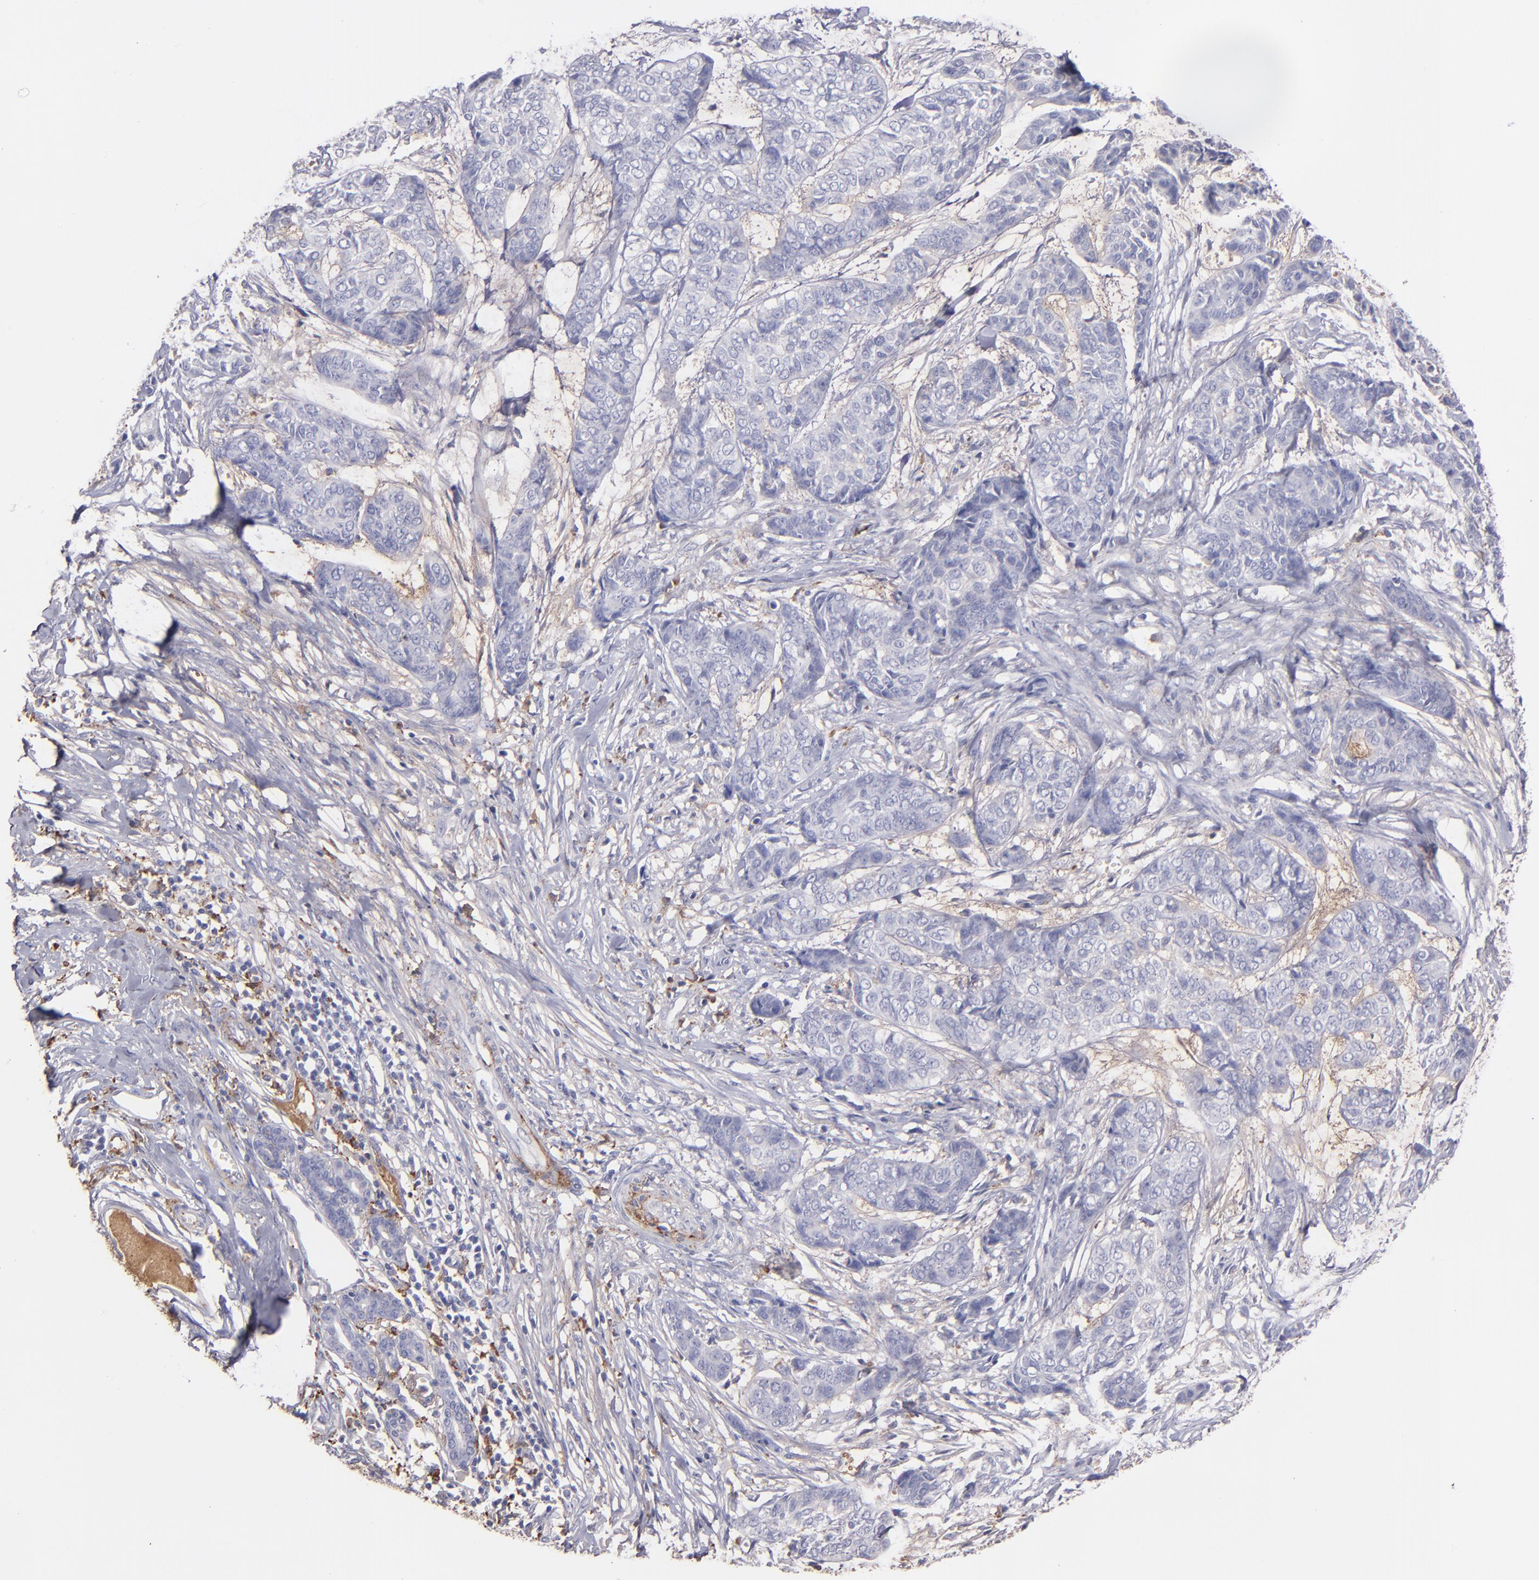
{"staining": {"intensity": "weak", "quantity": "<25%", "location": "cytoplasmic/membranous"}, "tissue": "skin cancer", "cell_type": "Tumor cells", "image_type": "cancer", "snomed": [{"axis": "morphology", "description": "Basal cell carcinoma"}, {"axis": "topography", "description": "Skin"}], "caption": "Tumor cells show no significant protein staining in skin basal cell carcinoma.", "gene": "C1QA", "patient": {"sex": "female", "age": 64}}